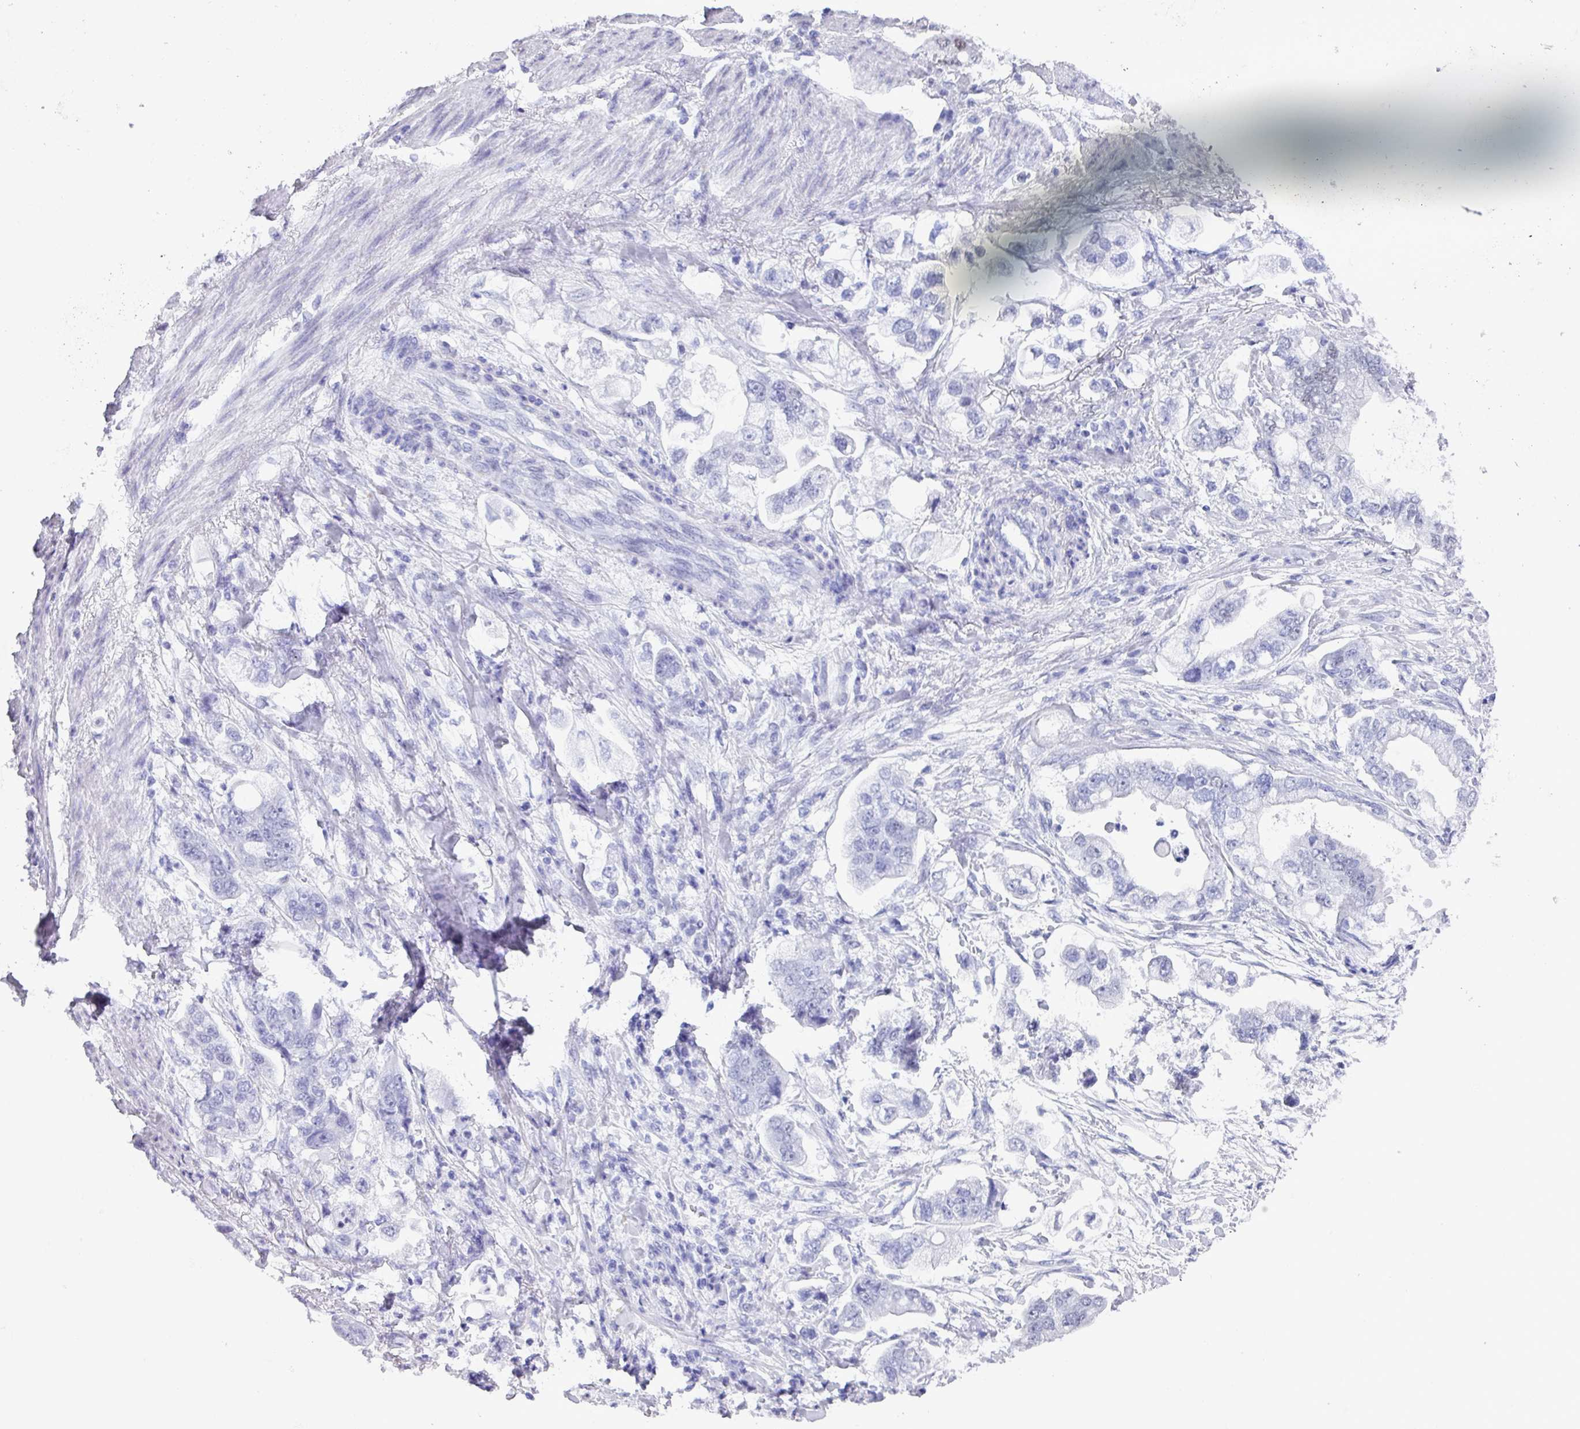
{"staining": {"intensity": "negative", "quantity": "none", "location": "none"}, "tissue": "stomach cancer", "cell_type": "Tumor cells", "image_type": "cancer", "snomed": [{"axis": "morphology", "description": "Adenocarcinoma, NOS"}, {"axis": "topography", "description": "Stomach"}], "caption": "Stomach cancer (adenocarcinoma) was stained to show a protein in brown. There is no significant expression in tumor cells.", "gene": "PUF60", "patient": {"sex": "male", "age": 62}}